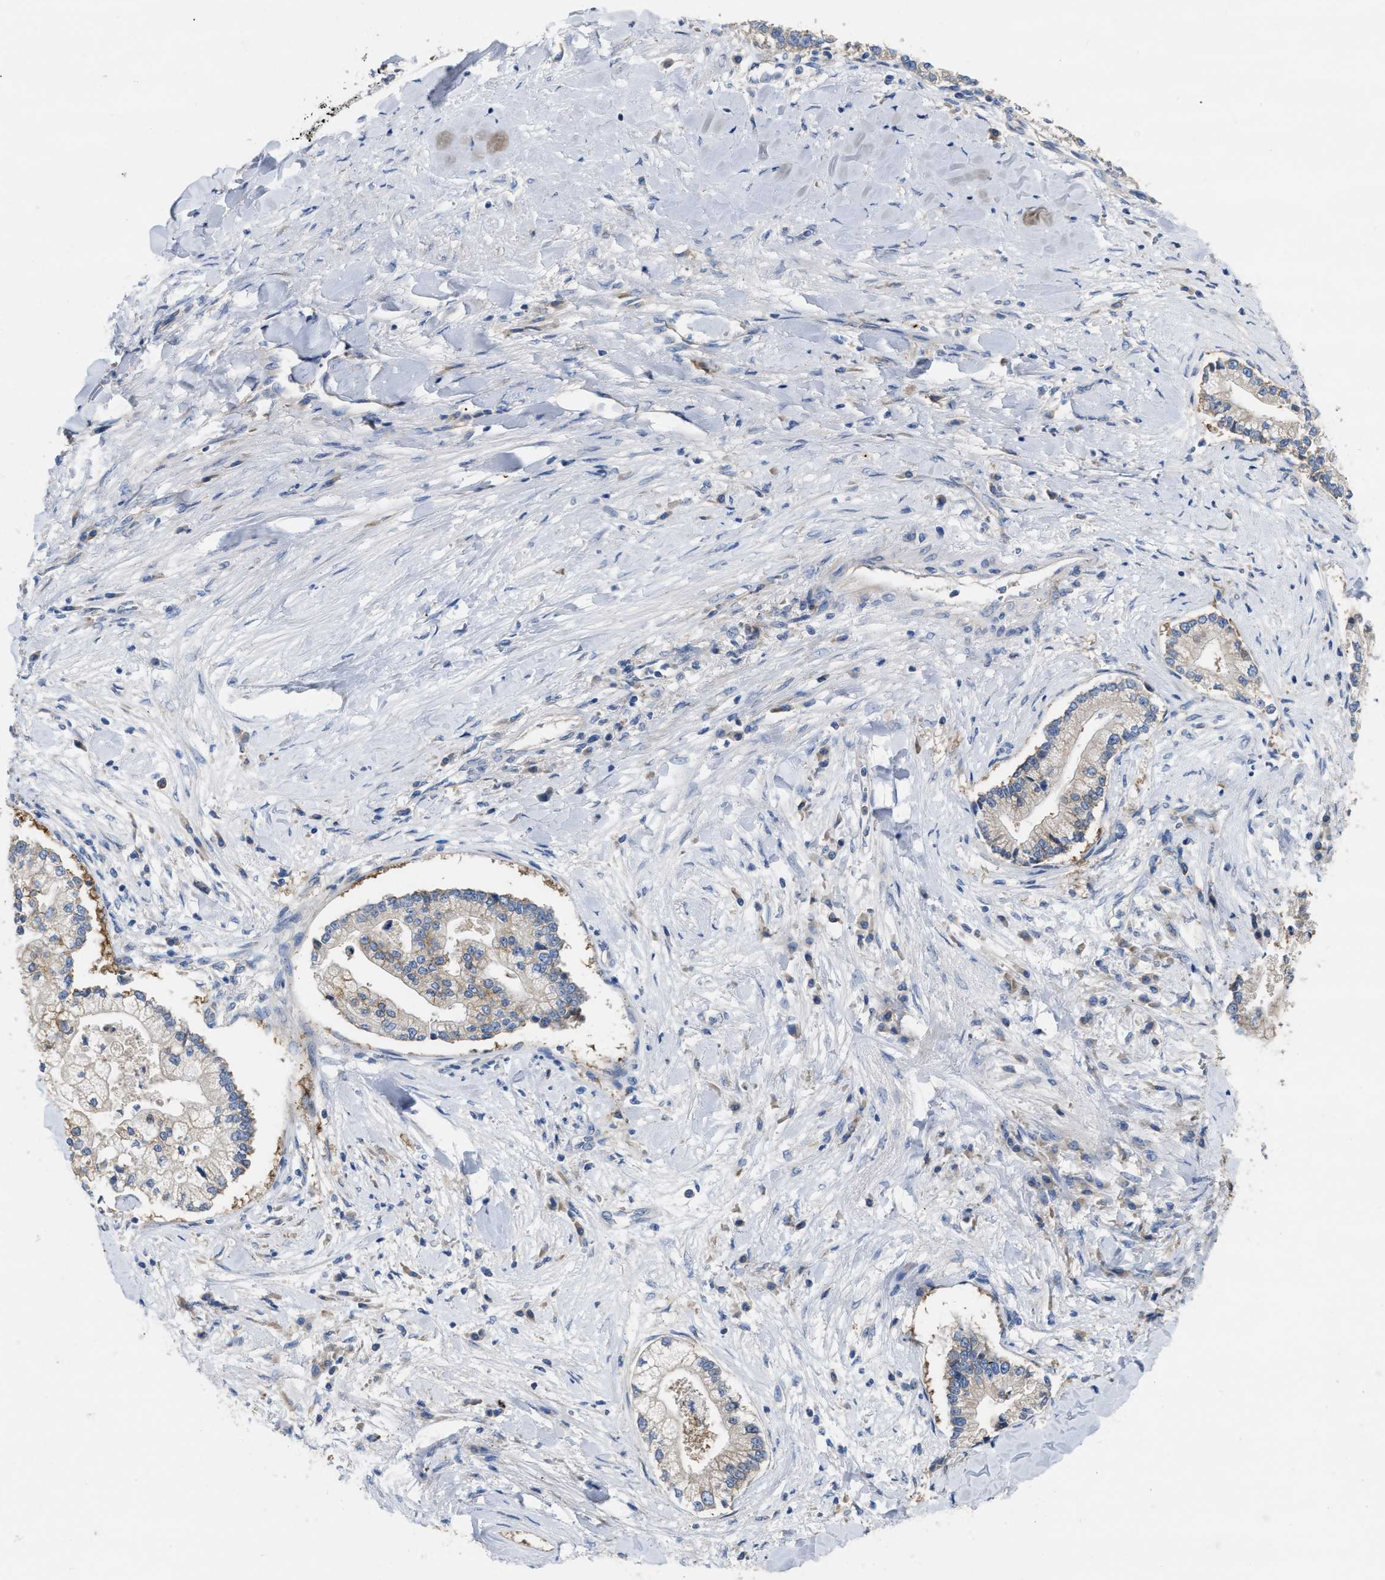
{"staining": {"intensity": "negative", "quantity": "none", "location": "none"}, "tissue": "liver cancer", "cell_type": "Tumor cells", "image_type": "cancer", "snomed": [{"axis": "morphology", "description": "Cholangiocarcinoma"}, {"axis": "topography", "description": "Liver"}], "caption": "IHC photomicrograph of neoplastic tissue: human liver cancer stained with DAB exhibits no significant protein staining in tumor cells.", "gene": "DHX58", "patient": {"sex": "male", "age": 50}}